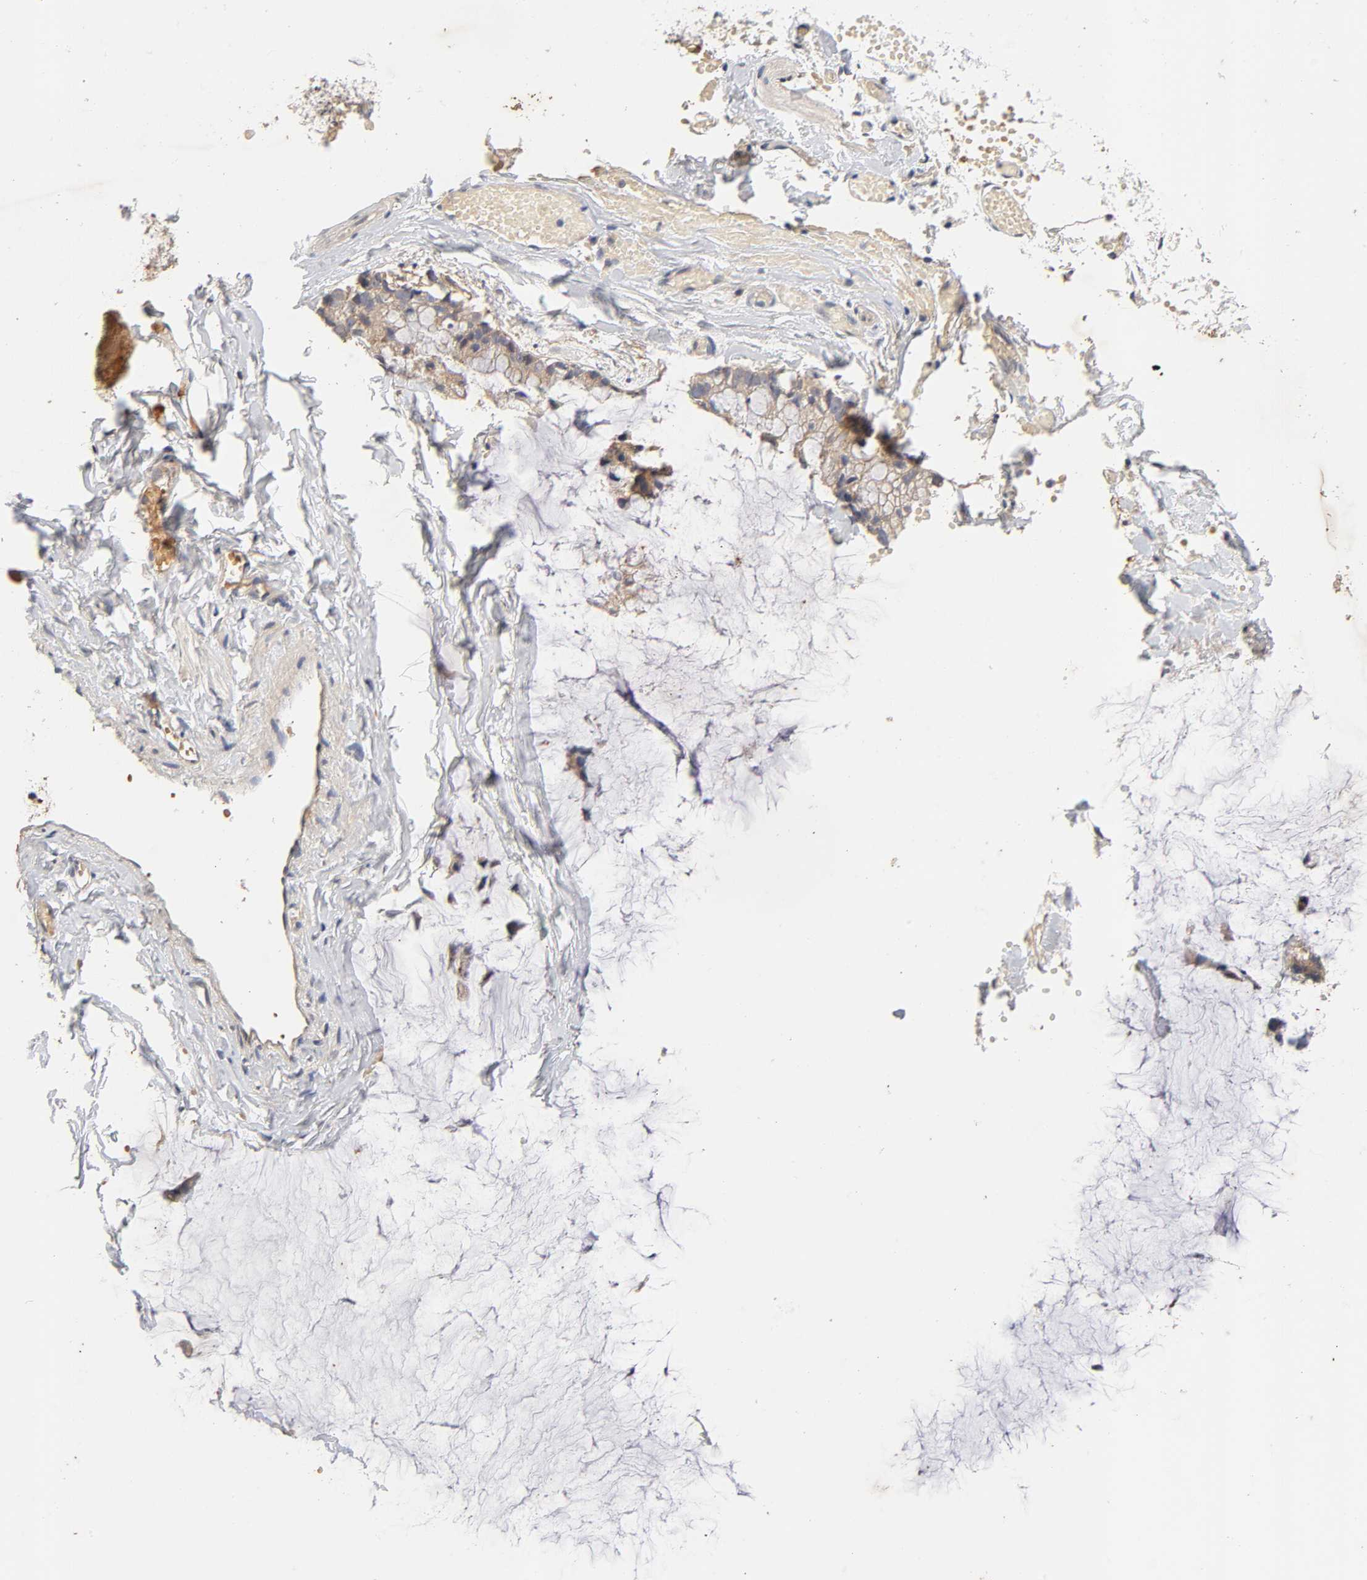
{"staining": {"intensity": "weak", "quantity": ">75%", "location": "cytoplasmic/membranous"}, "tissue": "ovarian cancer", "cell_type": "Tumor cells", "image_type": "cancer", "snomed": [{"axis": "morphology", "description": "Cystadenocarcinoma, mucinous, NOS"}, {"axis": "topography", "description": "Ovary"}], "caption": "Mucinous cystadenocarcinoma (ovarian) stained with DAB (3,3'-diaminobenzidine) immunohistochemistry (IHC) exhibits low levels of weak cytoplasmic/membranous expression in approximately >75% of tumor cells. Using DAB (brown) and hematoxylin (blue) stains, captured at high magnification using brightfield microscopy.", "gene": "CXADR", "patient": {"sex": "female", "age": 39}}